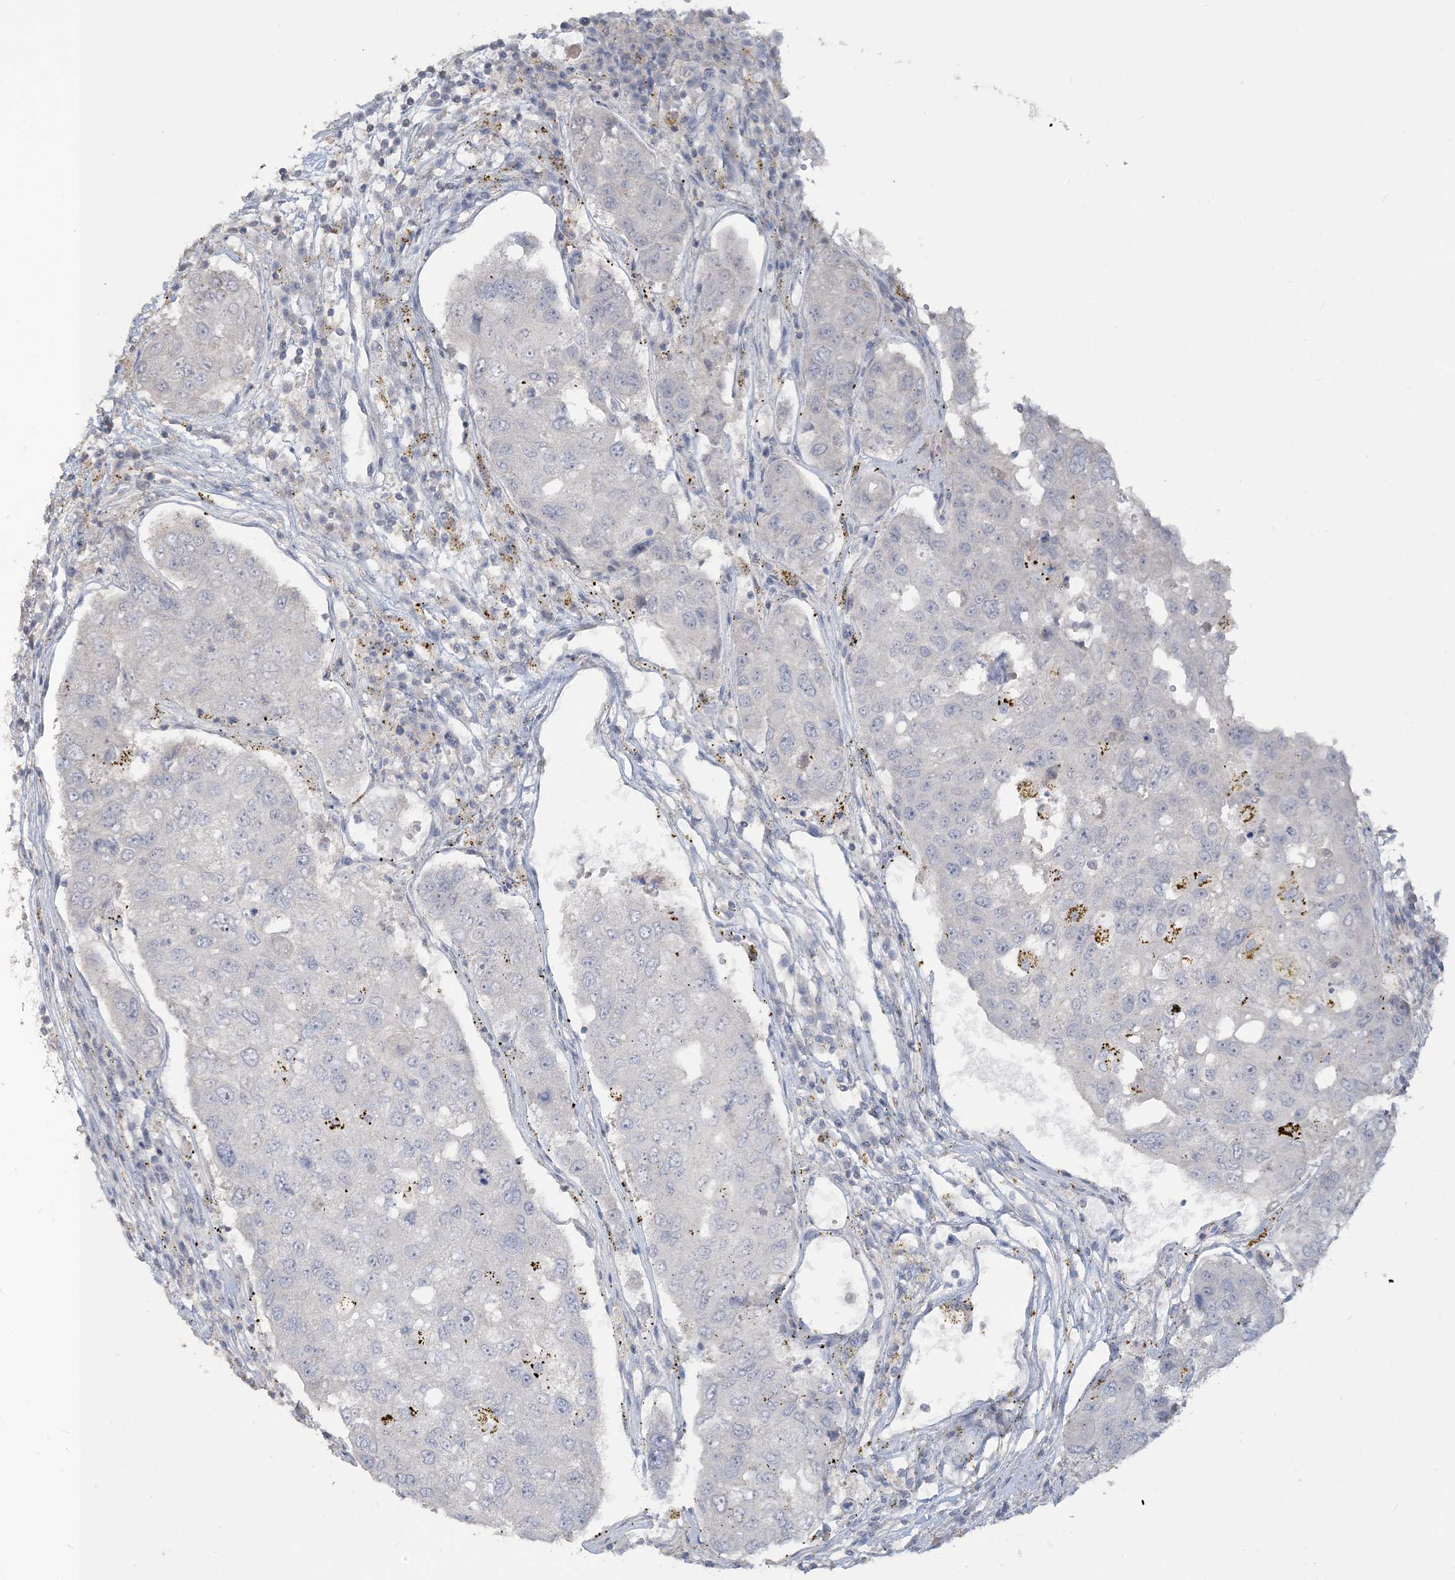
{"staining": {"intensity": "negative", "quantity": "none", "location": "none"}, "tissue": "urothelial cancer", "cell_type": "Tumor cells", "image_type": "cancer", "snomed": [{"axis": "morphology", "description": "Urothelial carcinoma, High grade"}, {"axis": "topography", "description": "Lymph node"}, {"axis": "topography", "description": "Urinary bladder"}], "caption": "An immunohistochemistry micrograph of urothelial cancer is shown. There is no staining in tumor cells of urothelial cancer. (Immunohistochemistry (ihc), brightfield microscopy, high magnification).", "gene": "NPHS2", "patient": {"sex": "male", "age": 51}}